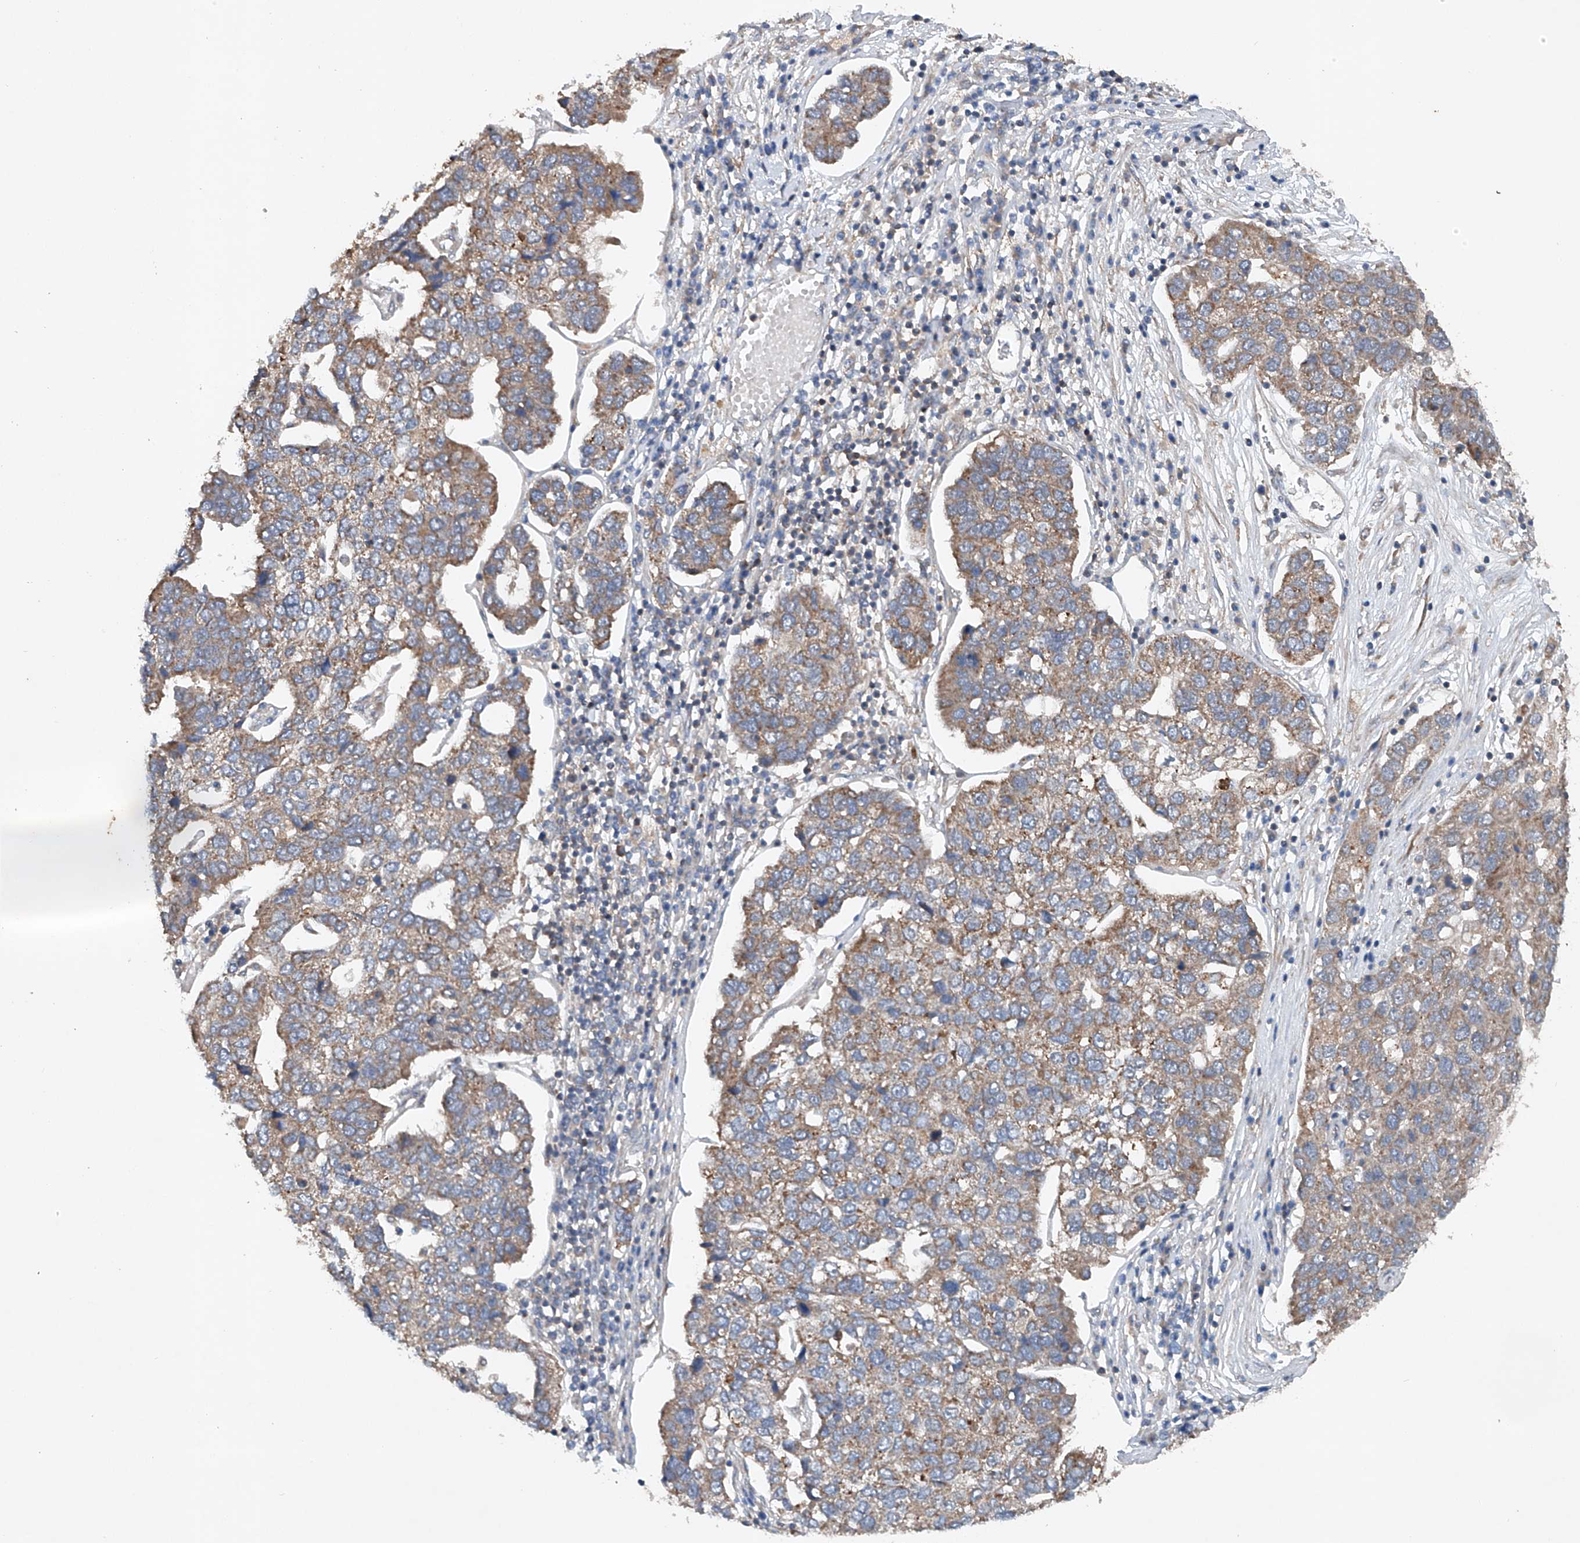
{"staining": {"intensity": "moderate", "quantity": "25%-75%", "location": "cytoplasmic/membranous"}, "tissue": "pancreatic cancer", "cell_type": "Tumor cells", "image_type": "cancer", "snomed": [{"axis": "morphology", "description": "Adenocarcinoma, NOS"}, {"axis": "topography", "description": "Pancreas"}], "caption": "Pancreatic cancer (adenocarcinoma) stained for a protein demonstrates moderate cytoplasmic/membranous positivity in tumor cells. Ihc stains the protein of interest in brown and the nuclei are stained blue.", "gene": "CEP85L", "patient": {"sex": "female", "age": 61}}